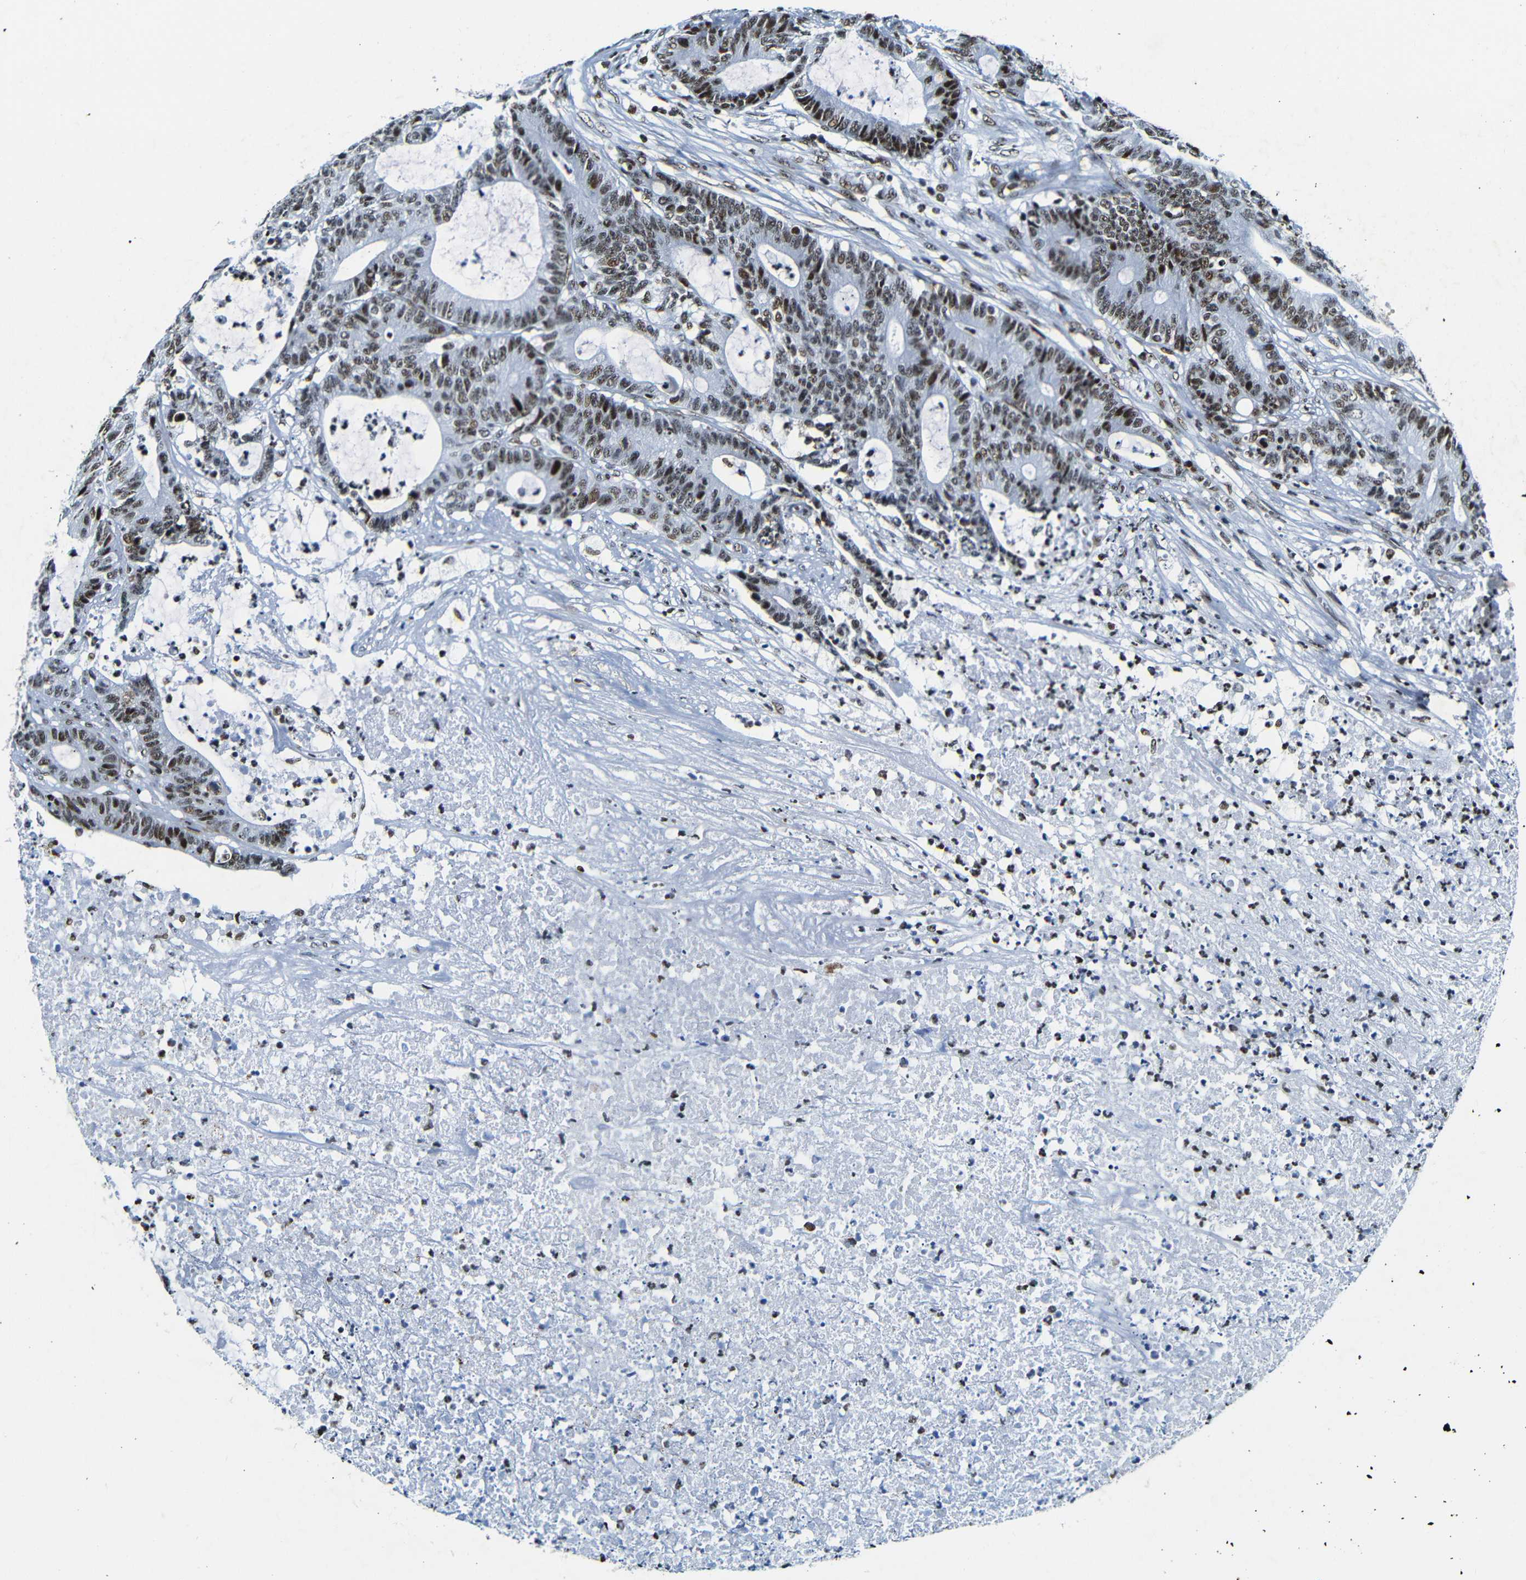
{"staining": {"intensity": "strong", "quantity": ">75%", "location": "nuclear"}, "tissue": "colorectal cancer", "cell_type": "Tumor cells", "image_type": "cancer", "snomed": [{"axis": "morphology", "description": "Adenocarcinoma, NOS"}, {"axis": "topography", "description": "Colon"}], "caption": "Immunohistochemical staining of adenocarcinoma (colorectal) reveals high levels of strong nuclear positivity in about >75% of tumor cells. The staining is performed using DAB (3,3'-diaminobenzidine) brown chromogen to label protein expression. The nuclei are counter-stained blue using hematoxylin.", "gene": "SRSF1", "patient": {"sex": "female", "age": 84}}